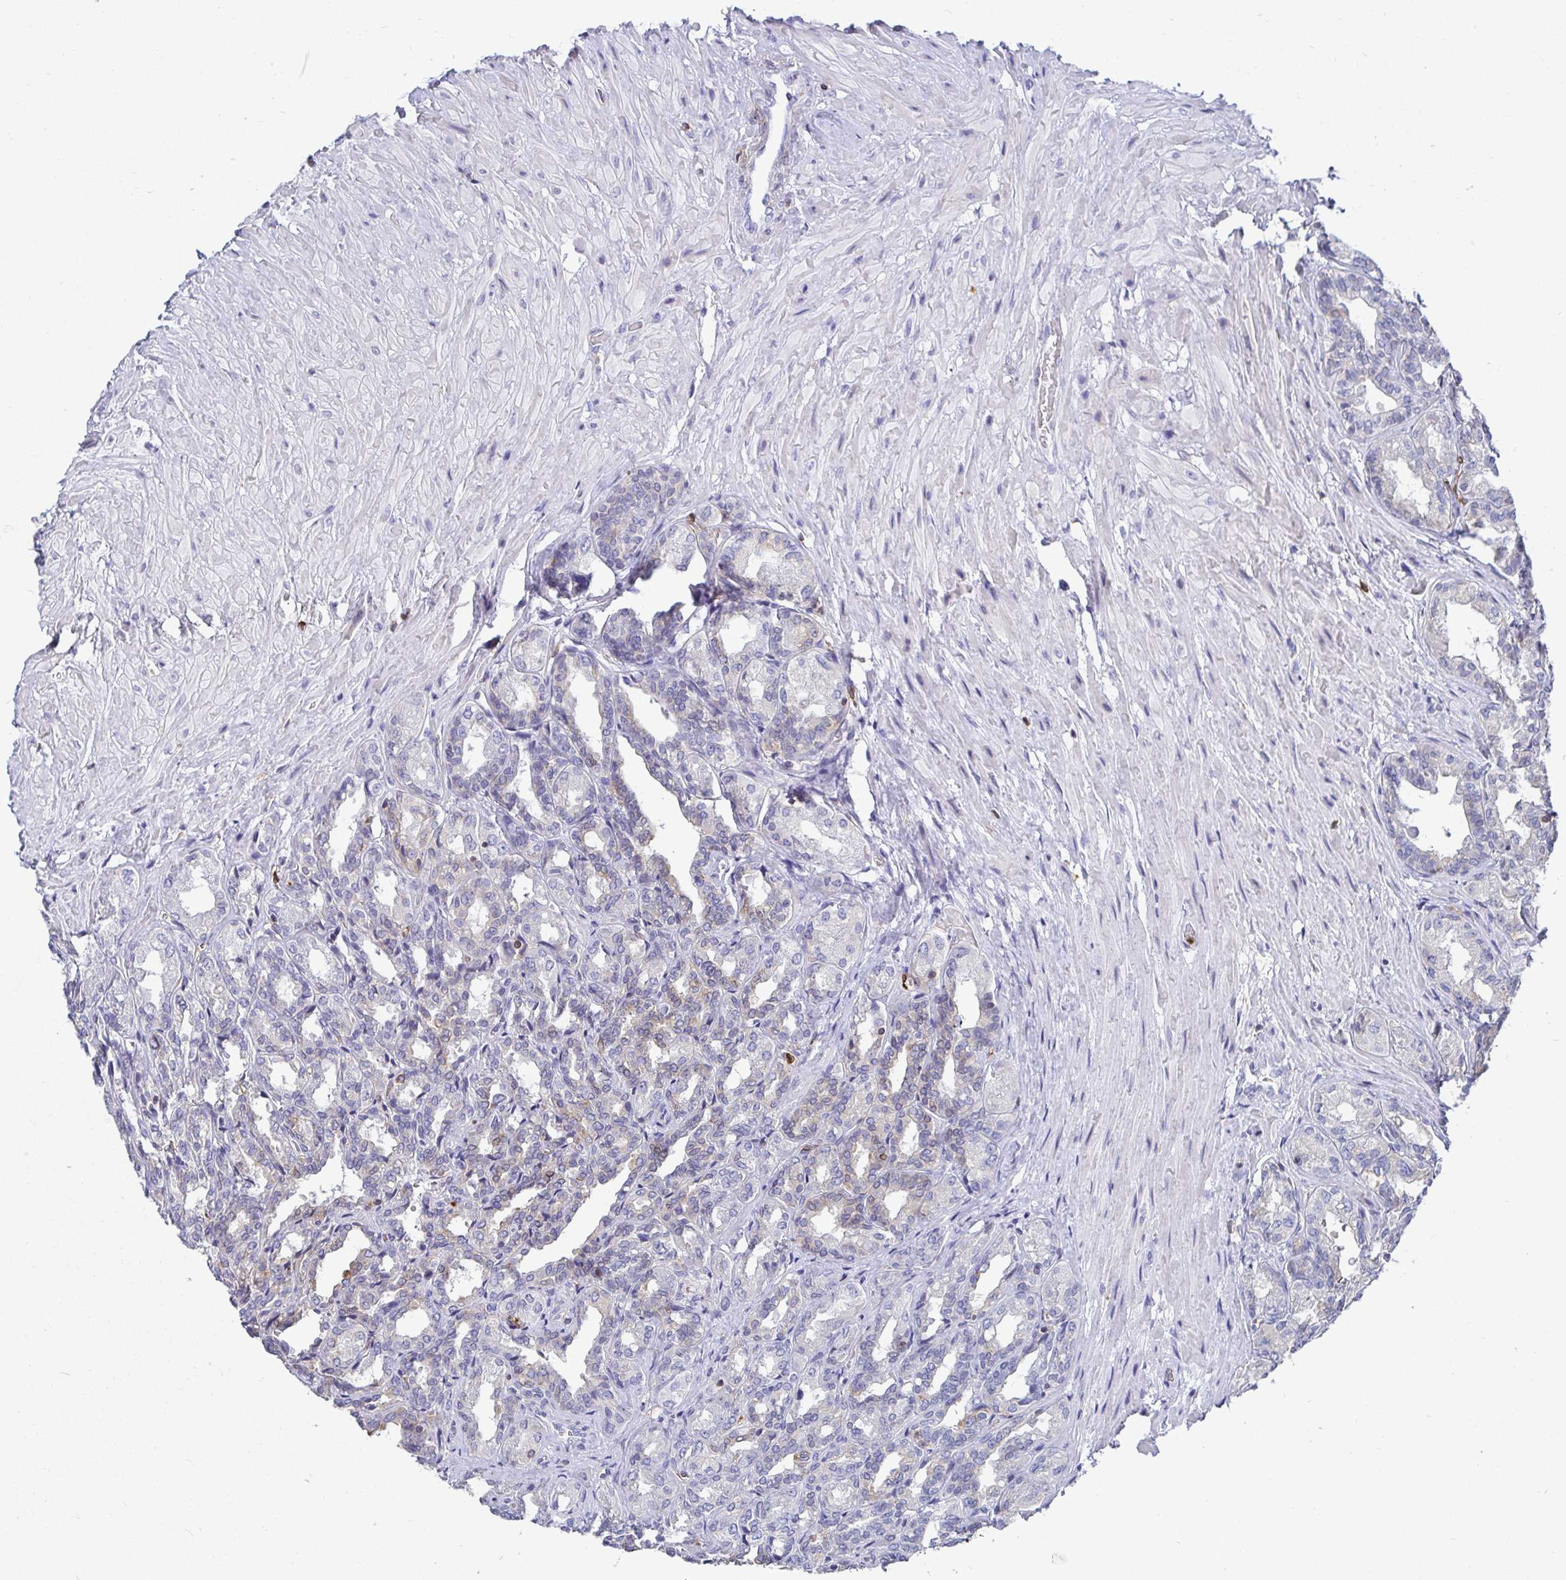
{"staining": {"intensity": "weak", "quantity": "<25%", "location": "cytoplasmic/membranous"}, "tissue": "seminal vesicle", "cell_type": "Glandular cells", "image_type": "normal", "snomed": [{"axis": "morphology", "description": "Normal tissue, NOS"}, {"axis": "topography", "description": "Seminal veicle"}], "caption": "This is a histopathology image of immunohistochemistry (IHC) staining of benign seminal vesicle, which shows no expression in glandular cells. (DAB (3,3'-diaminobenzidine) IHC, high magnification).", "gene": "TP53I11", "patient": {"sex": "male", "age": 68}}